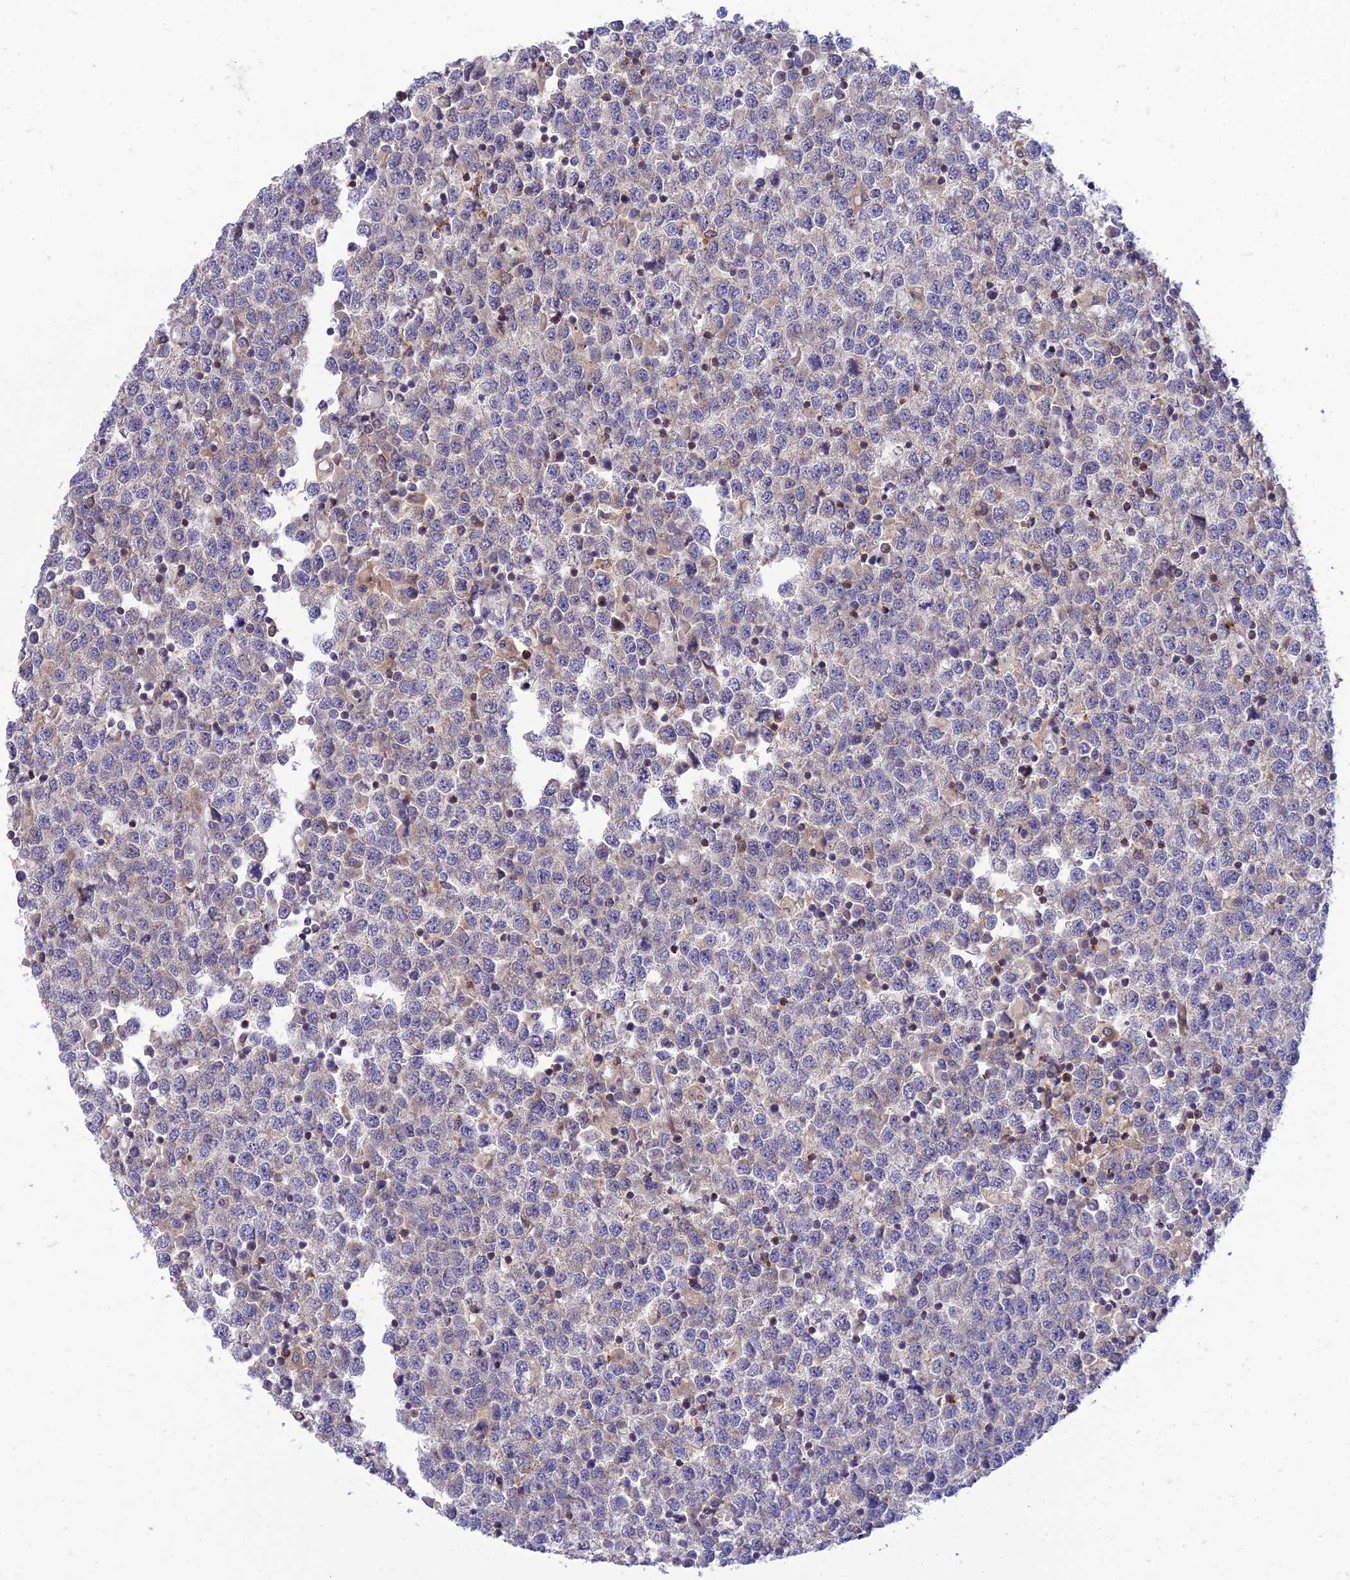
{"staining": {"intensity": "negative", "quantity": "none", "location": "none"}, "tissue": "testis cancer", "cell_type": "Tumor cells", "image_type": "cancer", "snomed": [{"axis": "morphology", "description": "Seminoma, NOS"}, {"axis": "topography", "description": "Testis"}], "caption": "High magnification brightfield microscopy of testis cancer (seminoma) stained with DAB (3,3'-diaminobenzidine) (brown) and counterstained with hematoxylin (blue): tumor cells show no significant expression.", "gene": "IRAK3", "patient": {"sex": "male", "age": 65}}